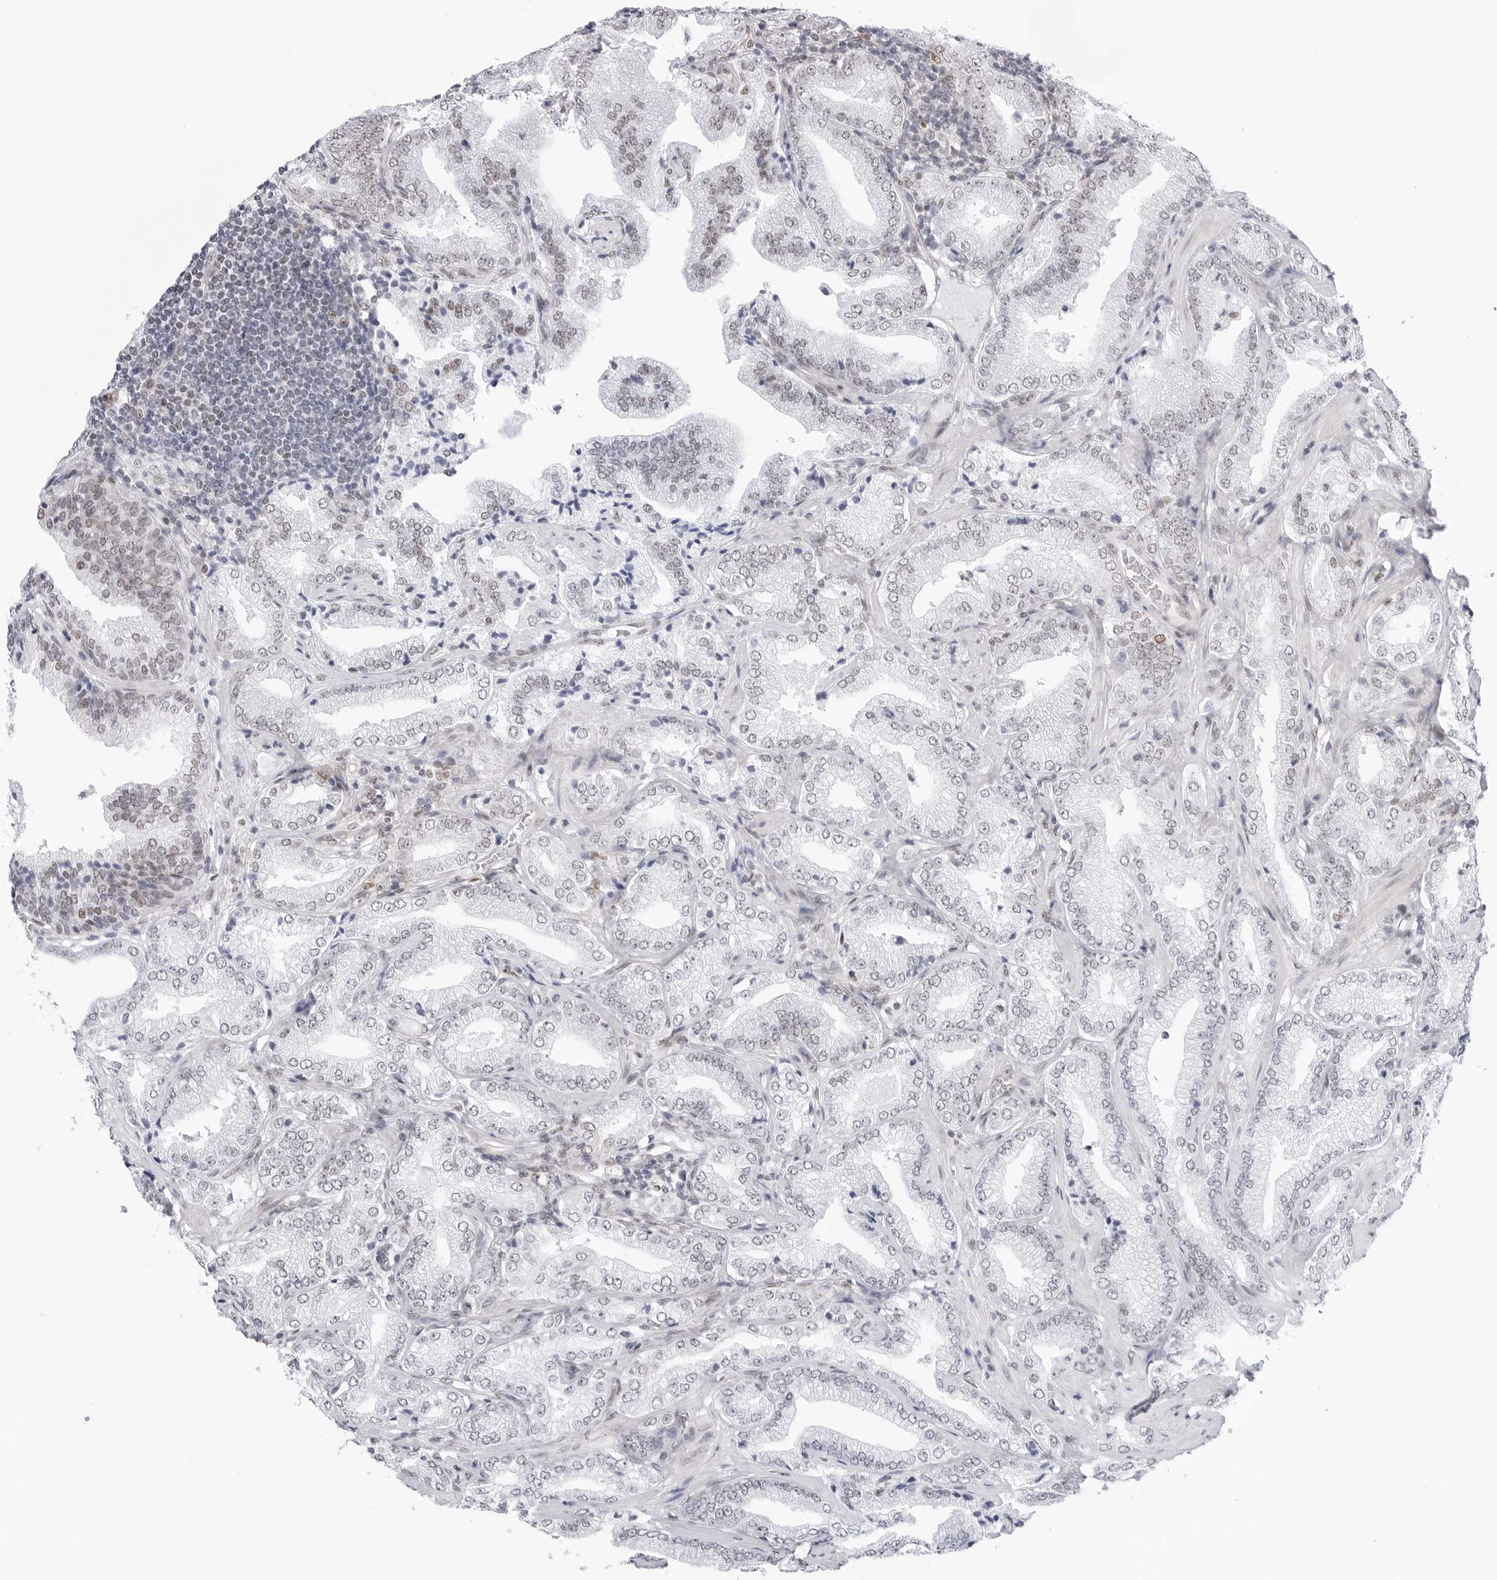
{"staining": {"intensity": "weak", "quantity": "<25%", "location": "nuclear"}, "tissue": "prostate cancer", "cell_type": "Tumor cells", "image_type": "cancer", "snomed": [{"axis": "morphology", "description": "Adenocarcinoma, Low grade"}, {"axis": "topography", "description": "Prostate"}], "caption": "IHC of prostate cancer (adenocarcinoma (low-grade)) exhibits no staining in tumor cells.", "gene": "C1orf162", "patient": {"sex": "male", "age": 62}}